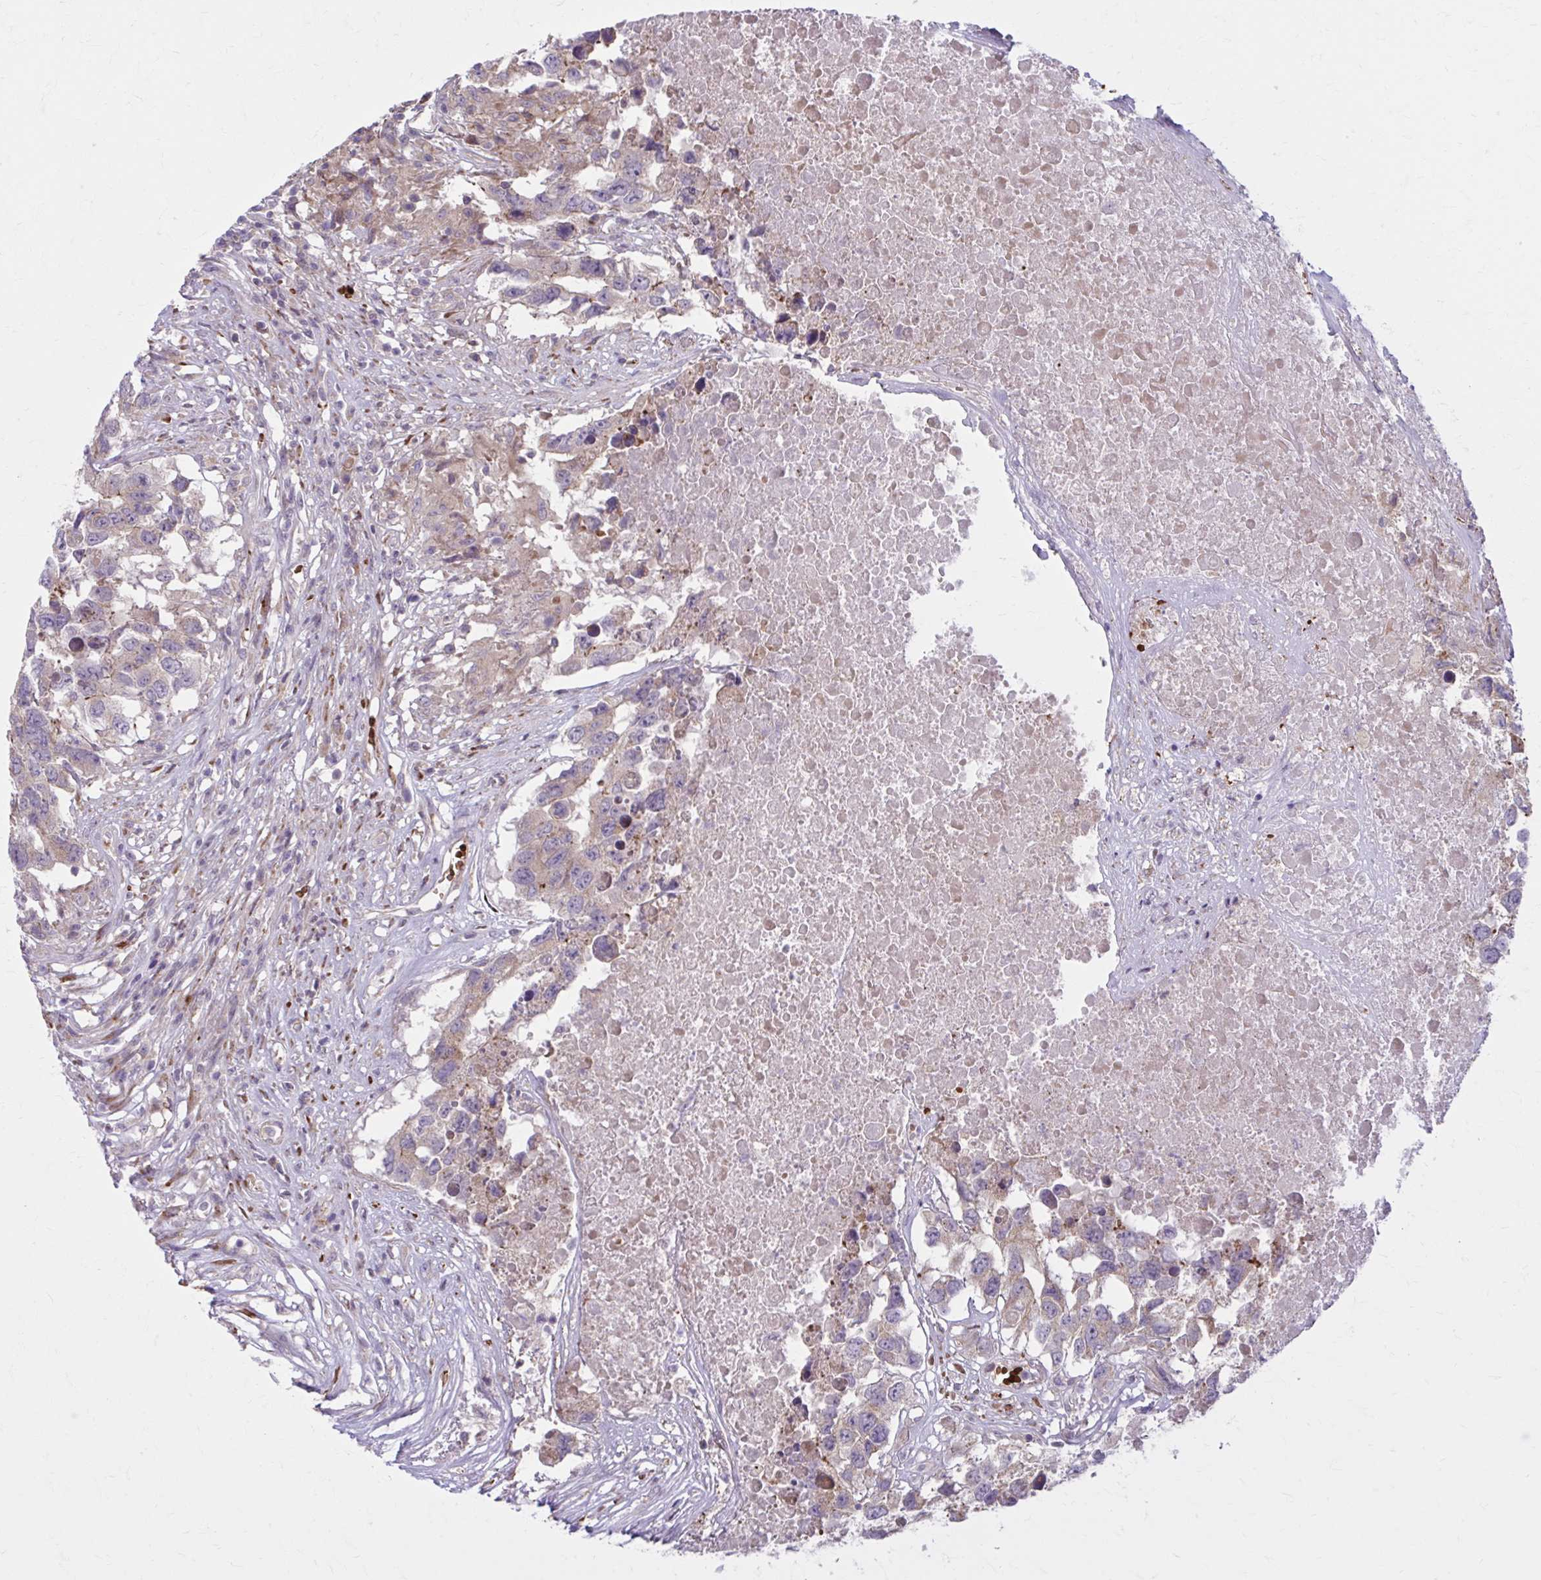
{"staining": {"intensity": "weak", "quantity": "25%-75%", "location": "cytoplasmic/membranous"}, "tissue": "testis cancer", "cell_type": "Tumor cells", "image_type": "cancer", "snomed": [{"axis": "morphology", "description": "Carcinoma, Embryonal, NOS"}, {"axis": "topography", "description": "Testis"}], "caption": "Protein expression analysis of human testis embryonal carcinoma reveals weak cytoplasmic/membranous expression in approximately 25%-75% of tumor cells.", "gene": "SNF8", "patient": {"sex": "male", "age": 83}}